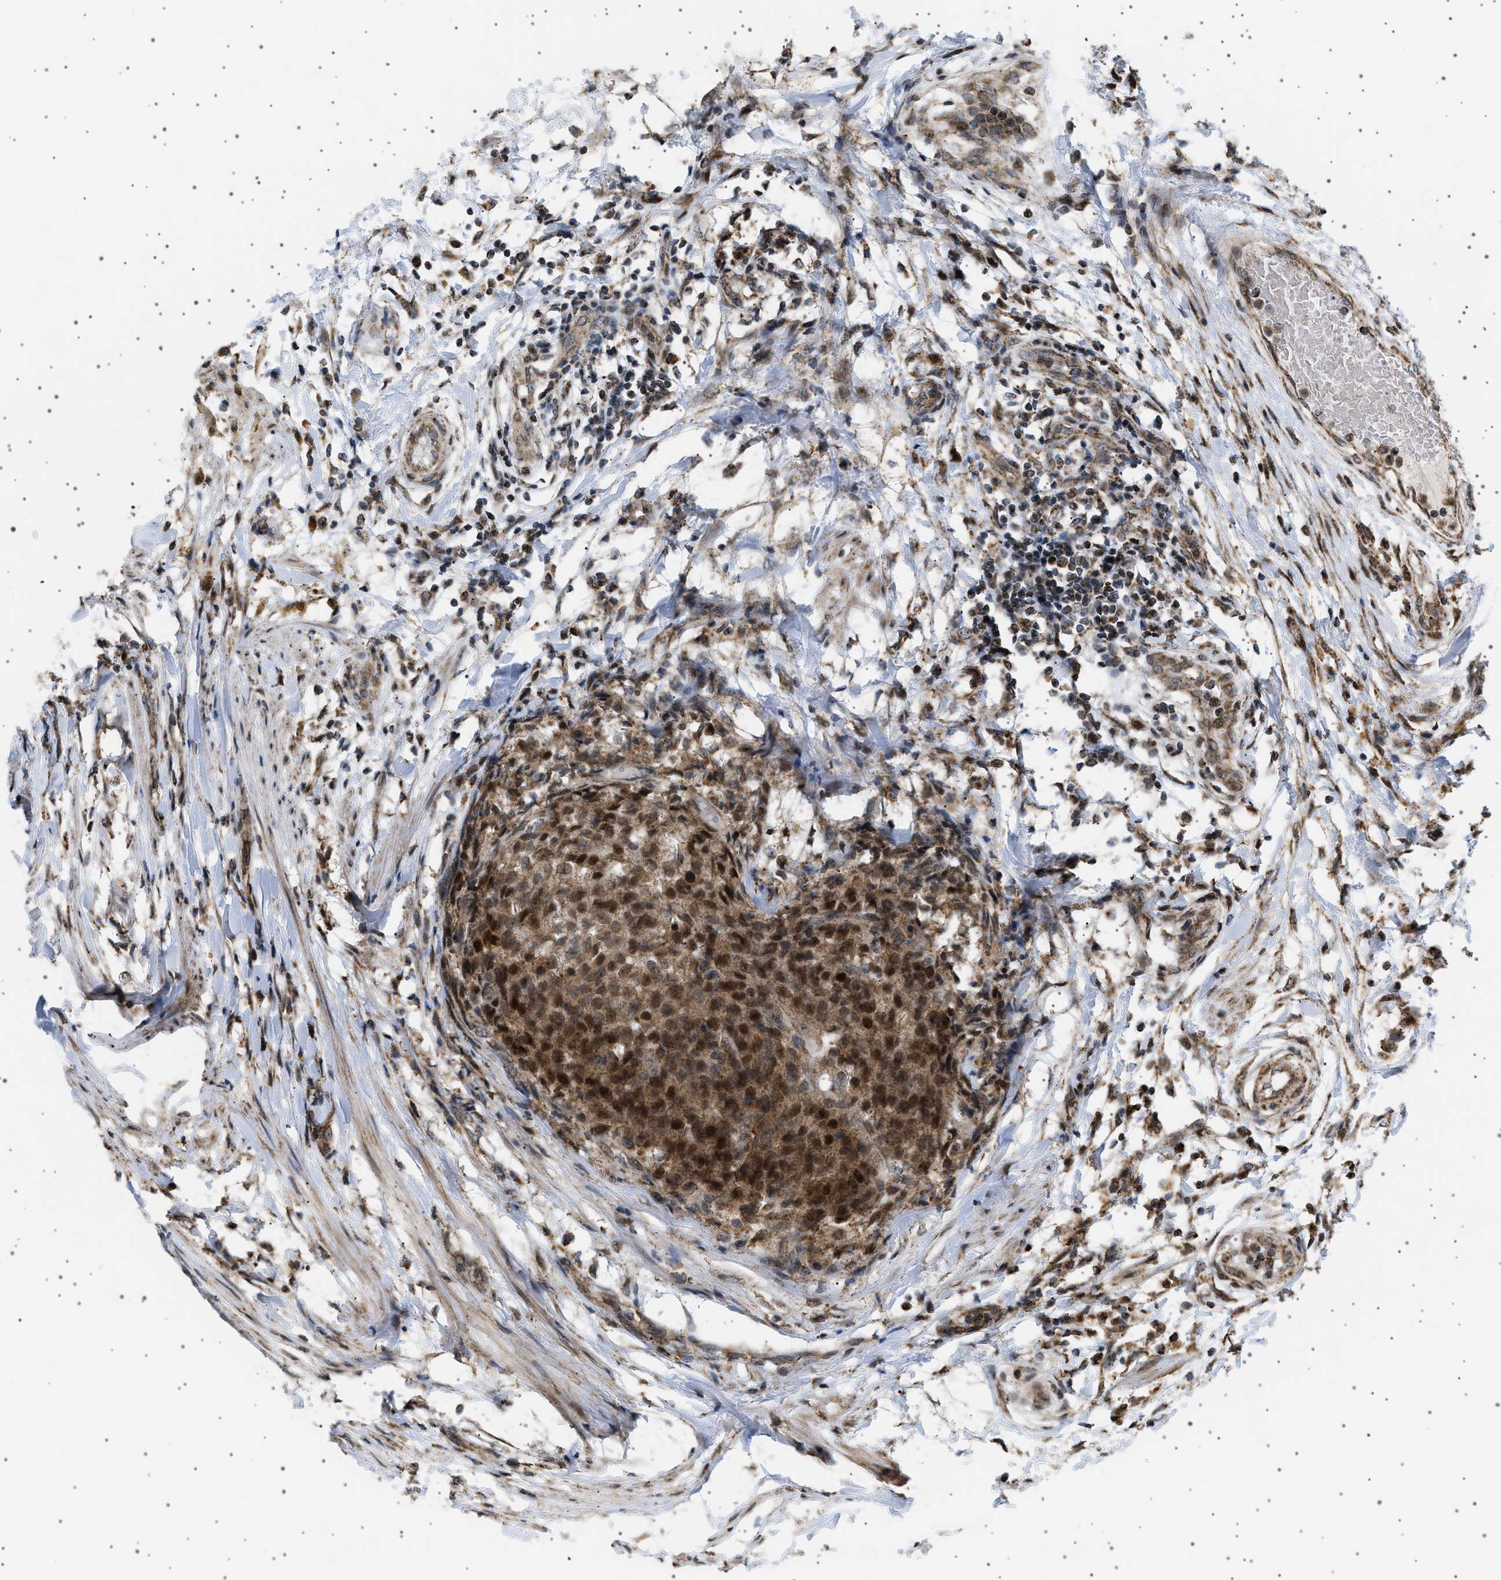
{"staining": {"intensity": "moderate", "quantity": ">75%", "location": "cytoplasmic/membranous,nuclear"}, "tissue": "testis cancer", "cell_type": "Tumor cells", "image_type": "cancer", "snomed": [{"axis": "morphology", "description": "Seminoma, NOS"}, {"axis": "topography", "description": "Testis"}], "caption": "The immunohistochemical stain shows moderate cytoplasmic/membranous and nuclear staining in tumor cells of testis seminoma tissue.", "gene": "MELK", "patient": {"sex": "male", "age": 59}}